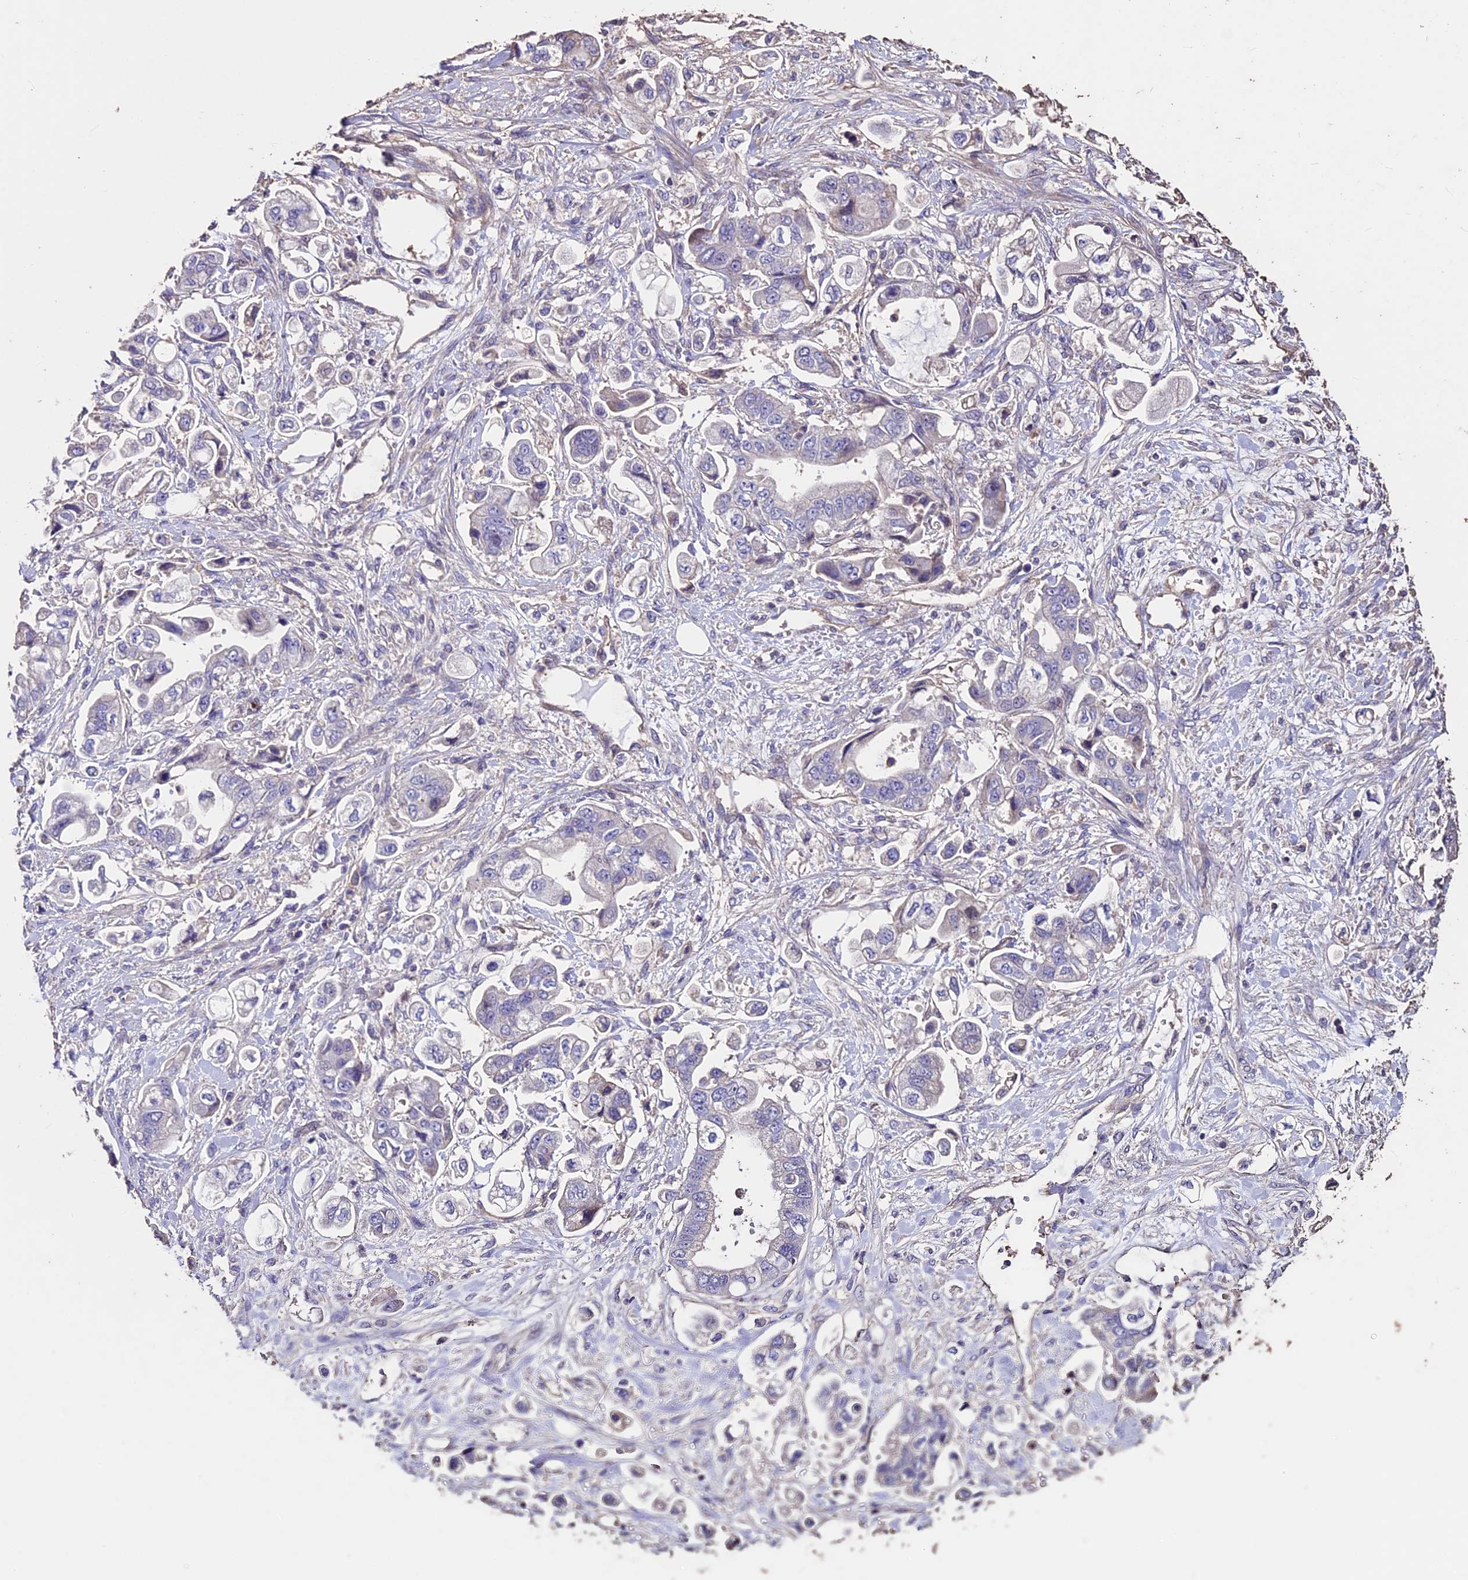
{"staining": {"intensity": "negative", "quantity": "none", "location": "none"}, "tissue": "stomach cancer", "cell_type": "Tumor cells", "image_type": "cancer", "snomed": [{"axis": "morphology", "description": "Adenocarcinoma, NOS"}, {"axis": "topography", "description": "Stomach"}], "caption": "Tumor cells are negative for brown protein staining in stomach adenocarcinoma.", "gene": "USB1", "patient": {"sex": "male", "age": 62}}